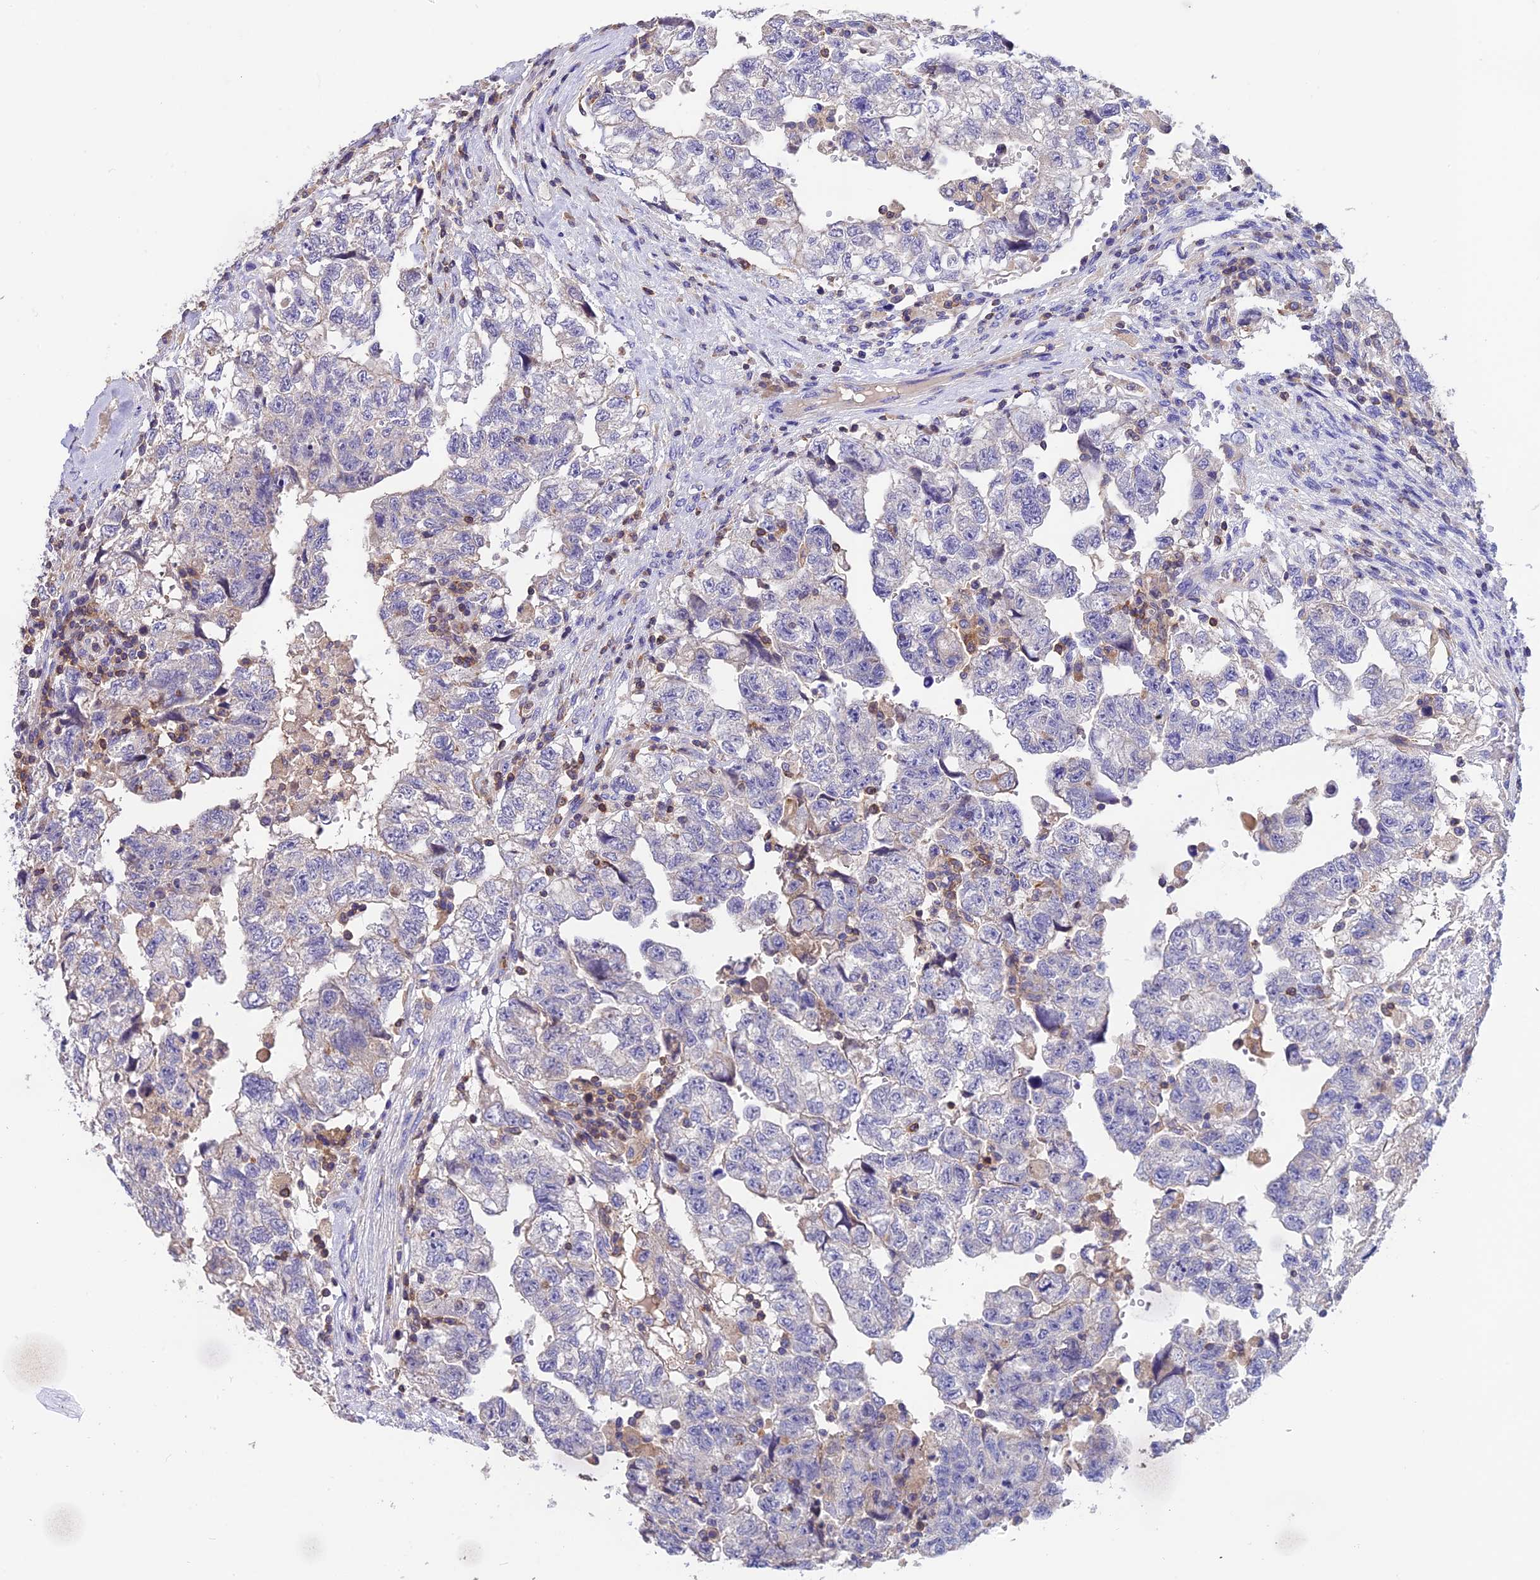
{"staining": {"intensity": "negative", "quantity": "none", "location": "none"}, "tissue": "testis cancer", "cell_type": "Tumor cells", "image_type": "cancer", "snomed": [{"axis": "morphology", "description": "Carcinoma, Embryonal, NOS"}, {"axis": "topography", "description": "Testis"}], "caption": "The immunohistochemistry (IHC) image has no significant staining in tumor cells of embryonal carcinoma (testis) tissue. (Immunohistochemistry (ihc), brightfield microscopy, high magnification).", "gene": "LPXN", "patient": {"sex": "male", "age": 36}}